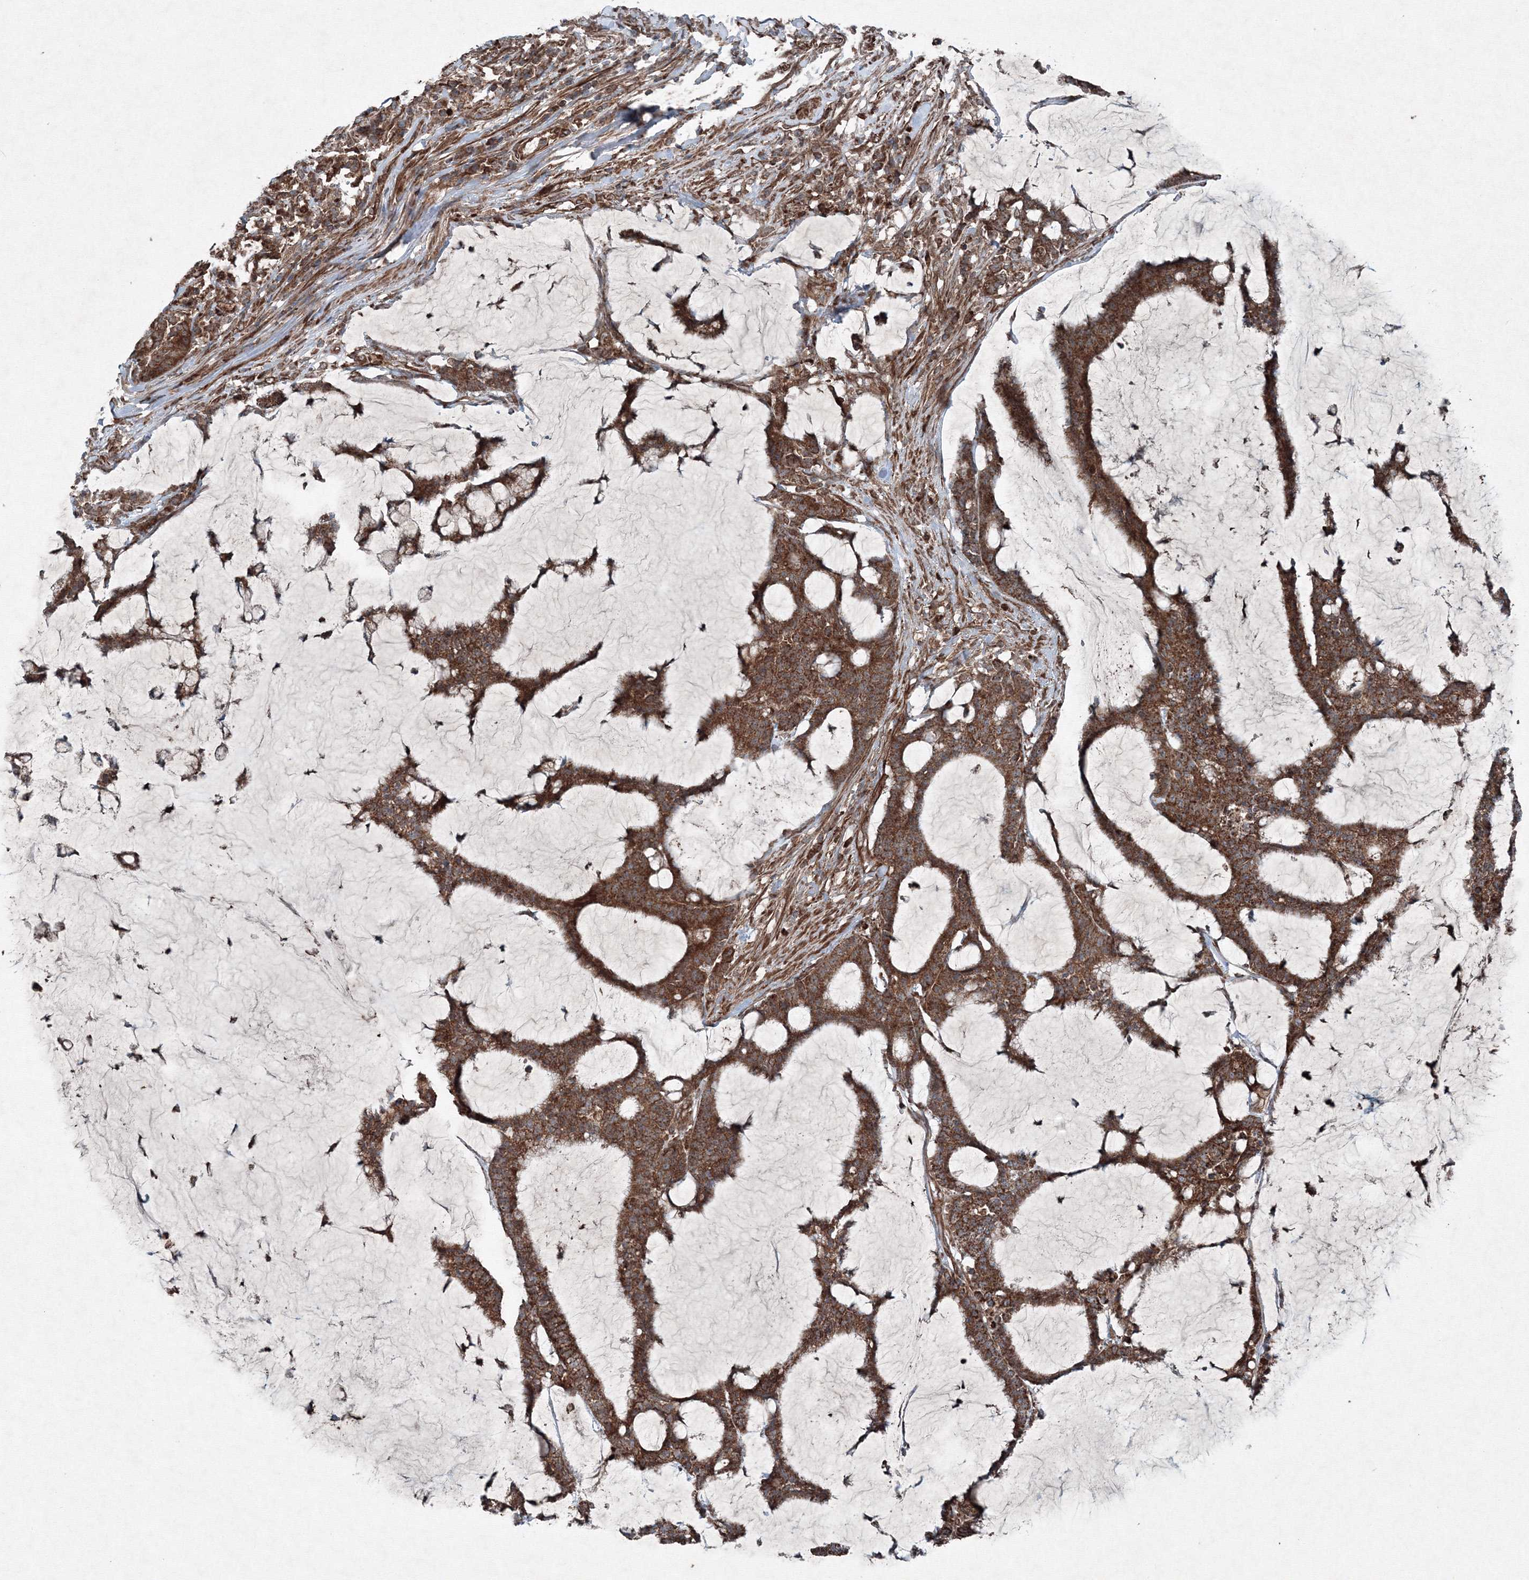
{"staining": {"intensity": "strong", "quantity": ">75%", "location": "cytoplasmic/membranous"}, "tissue": "colorectal cancer", "cell_type": "Tumor cells", "image_type": "cancer", "snomed": [{"axis": "morphology", "description": "Adenocarcinoma, NOS"}, {"axis": "topography", "description": "Colon"}], "caption": "Adenocarcinoma (colorectal) tissue reveals strong cytoplasmic/membranous staining in about >75% of tumor cells", "gene": "COPS7B", "patient": {"sex": "female", "age": 84}}